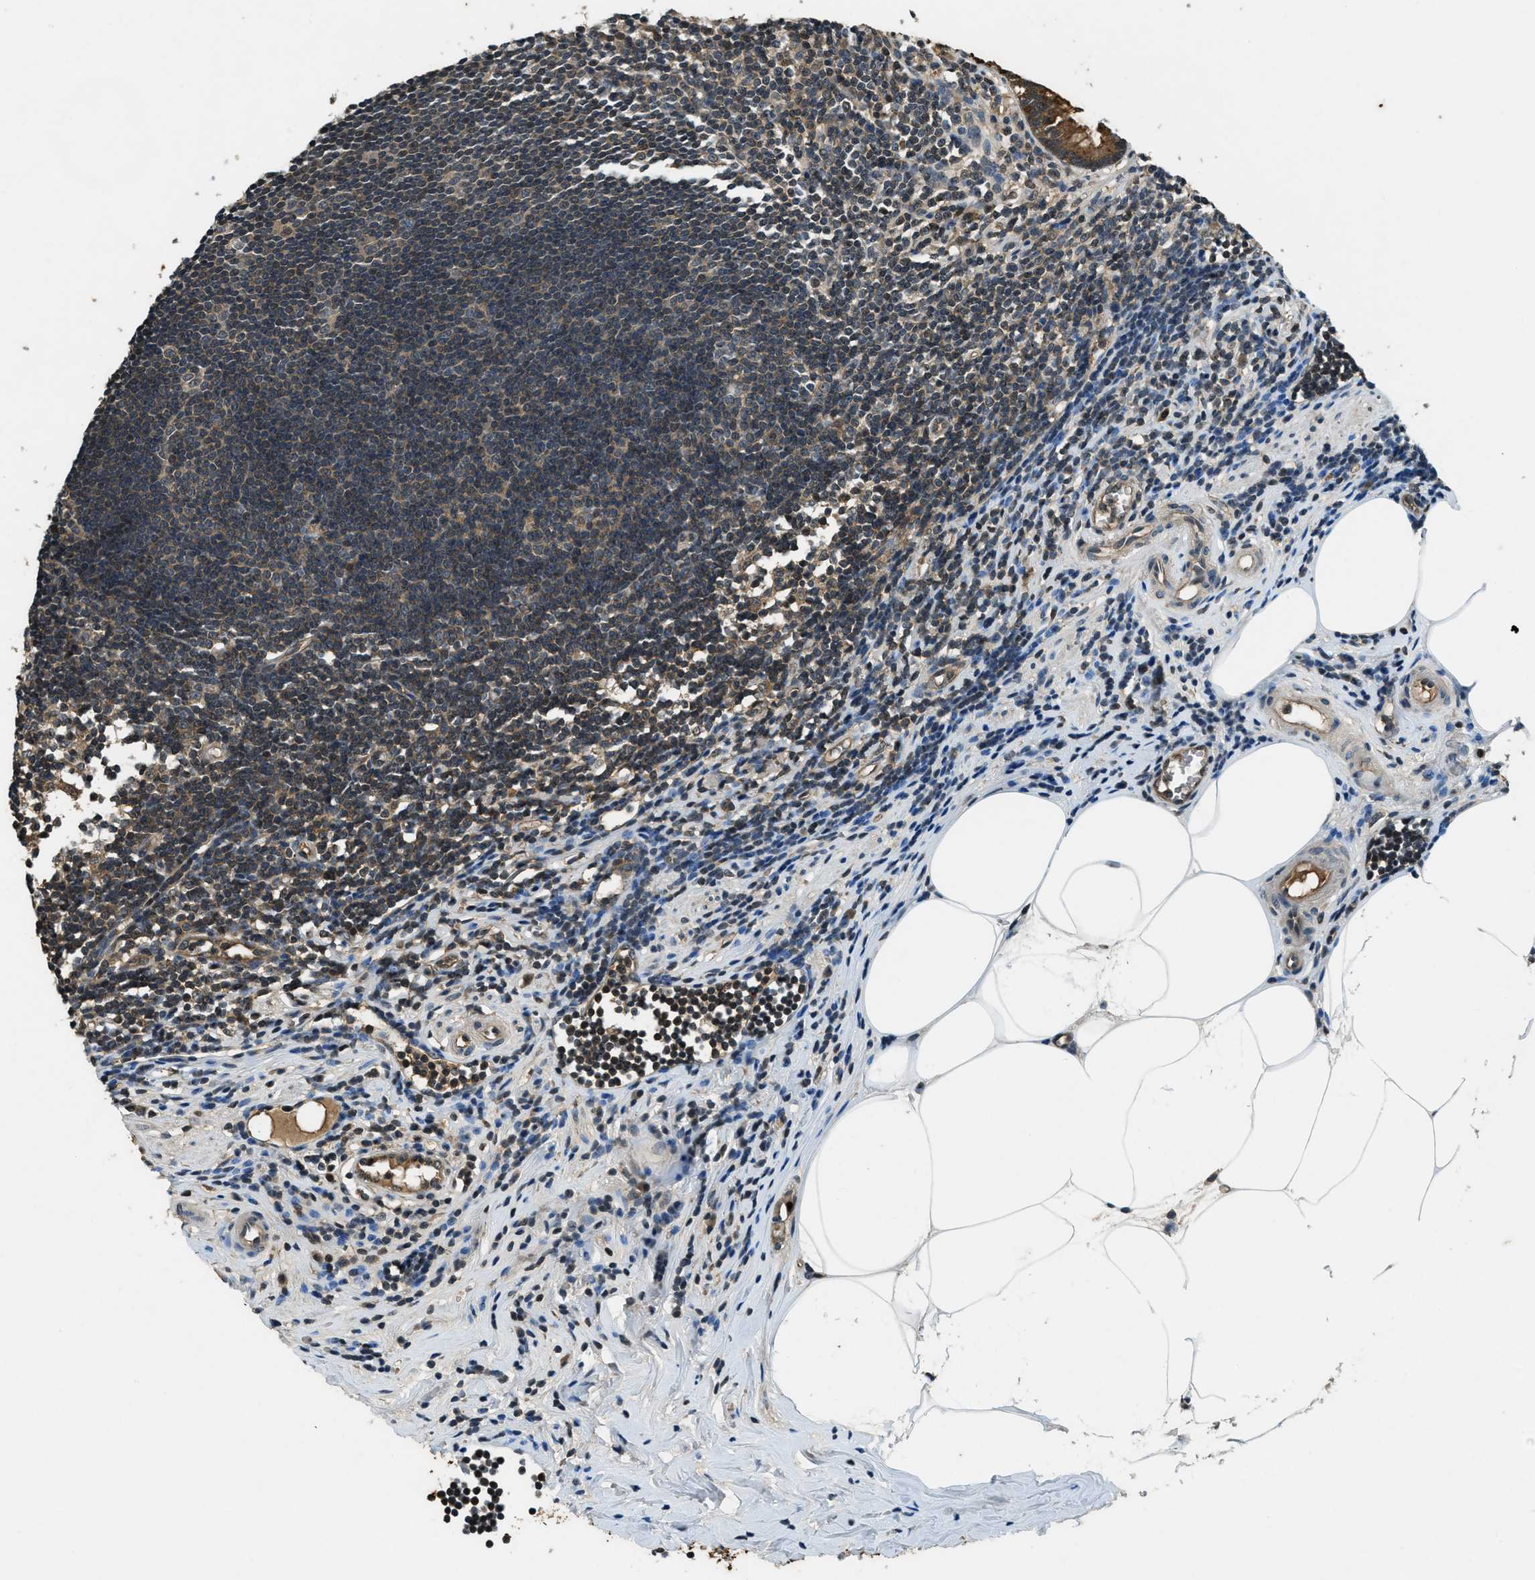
{"staining": {"intensity": "moderate", "quantity": ">75%", "location": "cytoplasmic/membranous"}, "tissue": "appendix", "cell_type": "Glandular cells", "image_type": "normal", "snomed": [{"axis": "morphology", "description": "Normal tissue, NOS"}, {"axis": "topography", "description": "Appendix"}], "caption": "About >75% of glandular cells in normal human appendix show moderate cytoplasmic/membranous protein expression as visualized by brown immunohistochemical staining.", "gene": "DUSP6", "patient": {"sex": "female", "age": 50}}